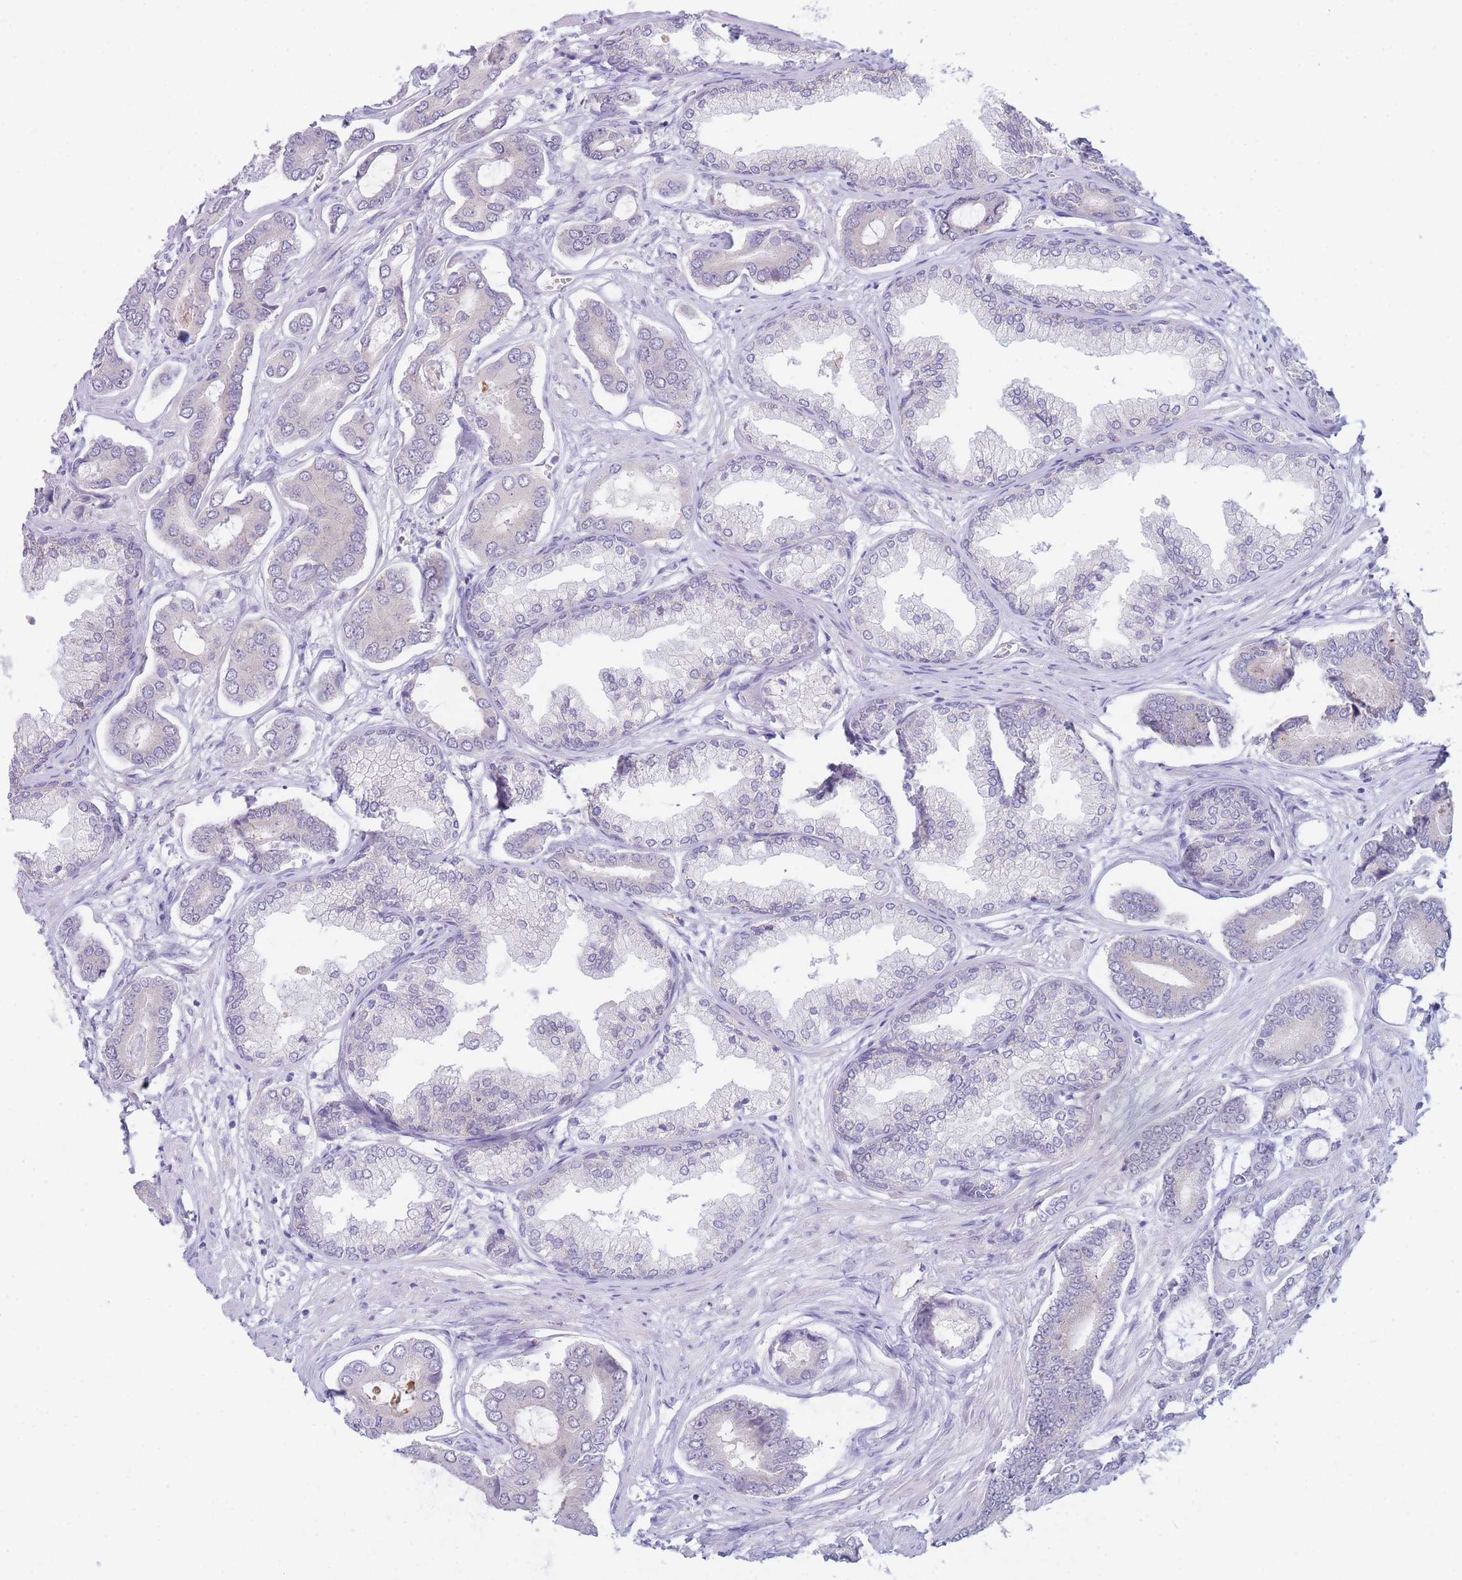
{"staining": {"intensity": "negative", "quantity": "none", "location": "none"}, "tissue": "prostate cancer", "cell_type": "Tumor cells", "image_type": "cancer", "snomed": [{"axis": "morphology", "description": "Adenocarcinoma, NOS"}, {"axis": "topography", "description": "Prostate and seminal vesicle, NOS"}], "caption": "Immunohistochemistry micrograph of human prostate cancer stained for a protein (brown), which displays no positivity in tumor cells.", "gene": "DDX49", "patient": {"sex": "male", "age": 76}}